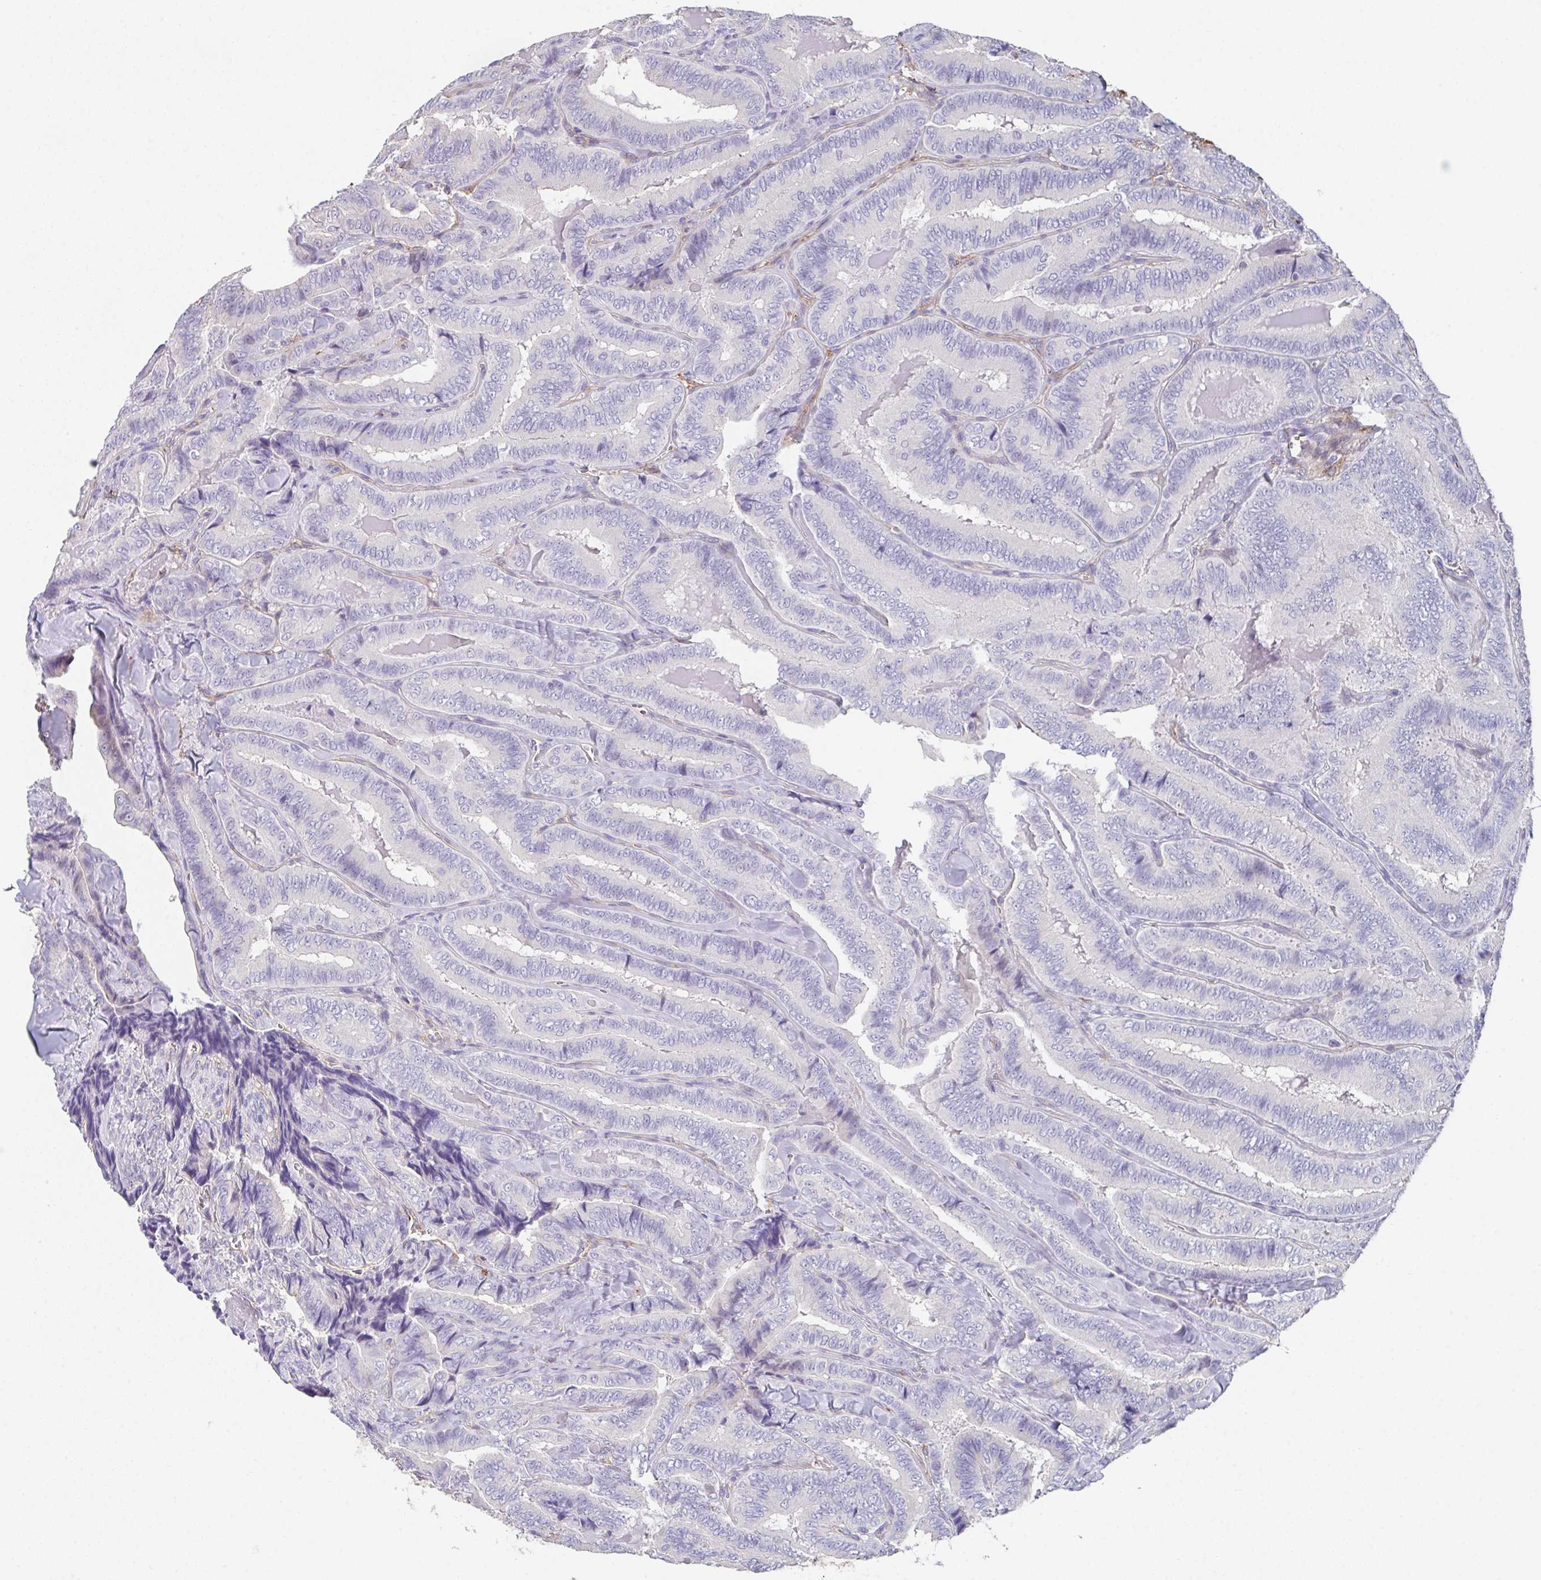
{"staining": {"intensity": "negative", "quantity": "none", "location": "none"}, "tissue": "thyroid cancer", "cell_type": "Tumor cells", "image_type": "cancer", "snomed": [{"axis": "morphology", "description": "Papillary adenocarcinoma, NOS"}, {"axis": "topography", "description": "Thyroid gland"}], "caption": "A photomicrograph of human thyroid papillary adenocarcinoma is negative for staining in tumor cells.", "gene": "DBN1", "patient": {"sex": "male", "age": 61}}